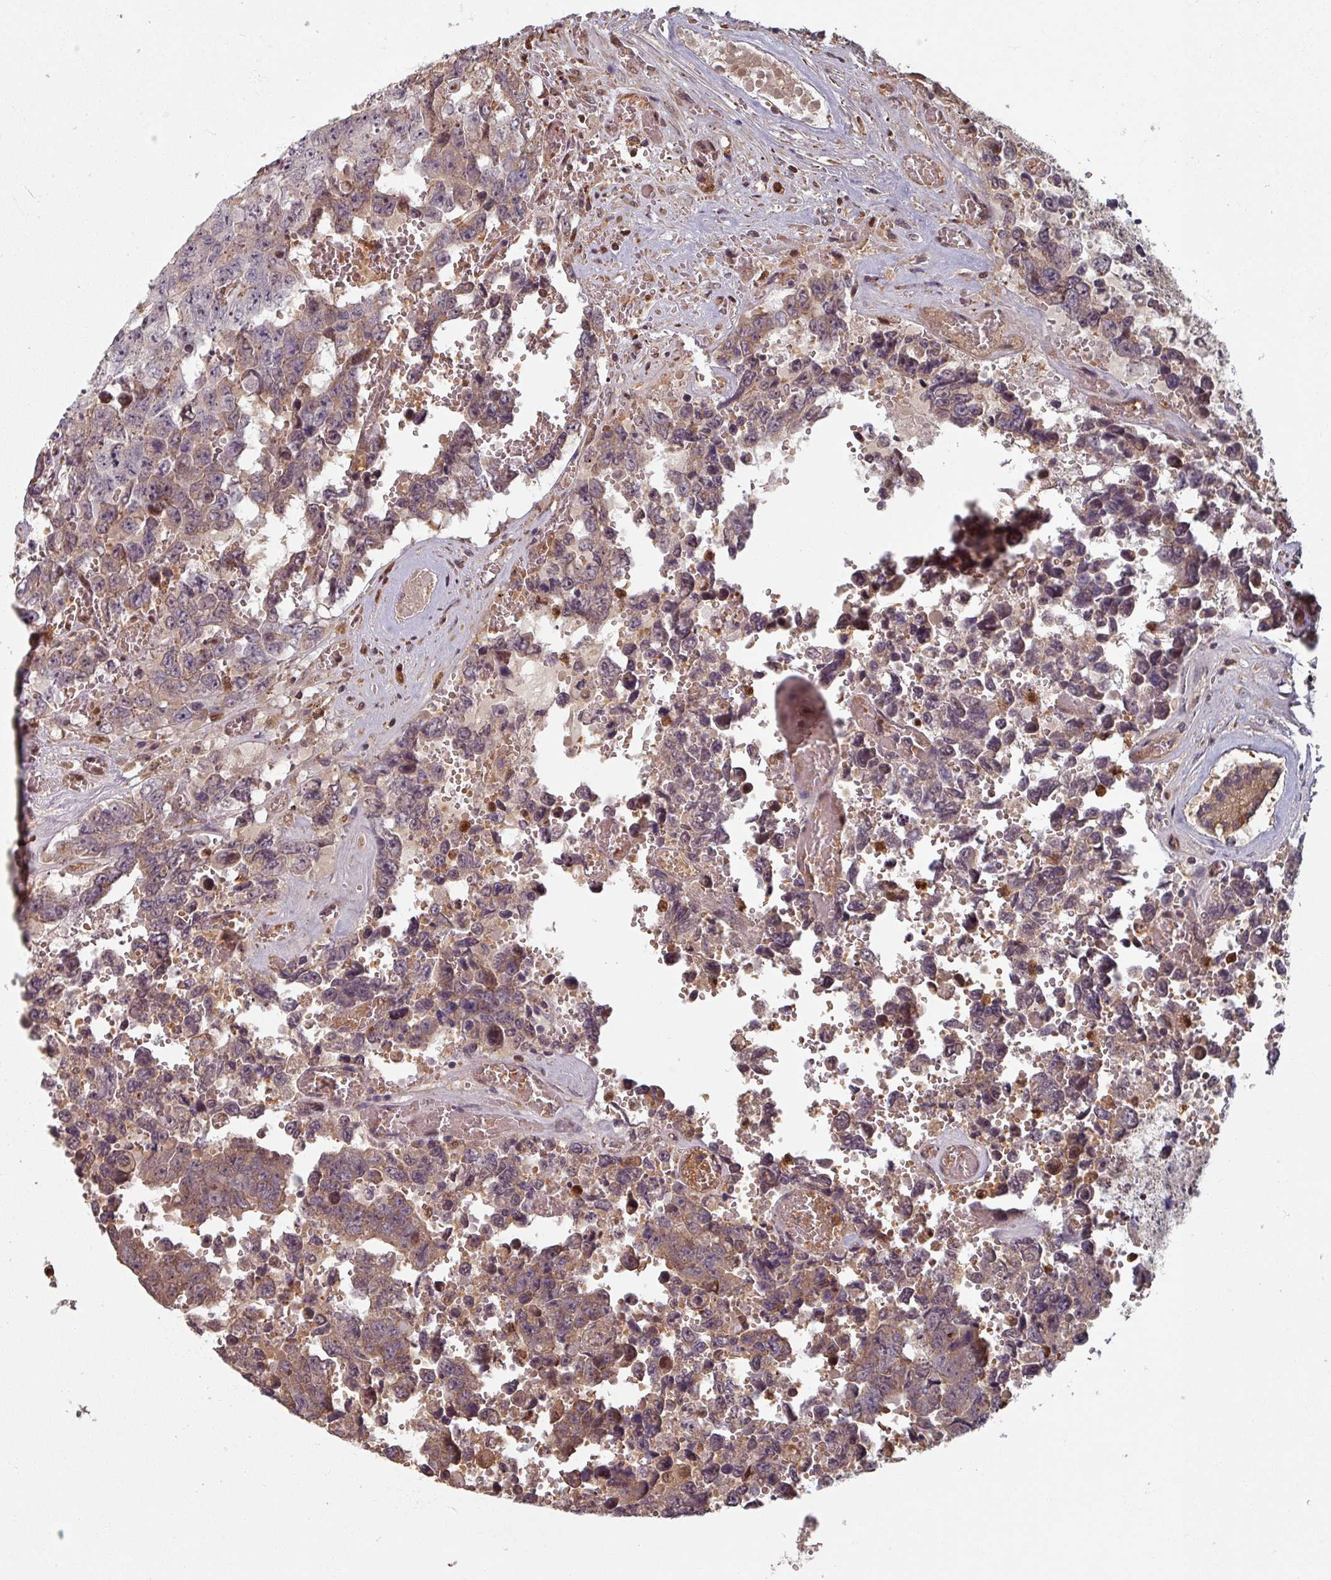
{"staining": {"intensity": "weak", "quantity": "<25%", "location": "cytoplasmic/membranous"}, "tissue": "testis cancer", "cell_type": "Tumor cells", "image_type": "cancer", "snomed": [{"axis": "morphology", "description": "Normal tissue, NOS"}, {"axis": "morphology", "description": "Carcinoma, Embryonal, NOS"}, {"axis": "topography", "description": "Testis"}, {"axis": "topography", "description": "Epididymis"}], "caption": "Testis cancer was stained to show a protein in brown. There is no significant staining in tumor cells.", "gene": "EID1", "patient": {"sex": "male", "age": 25}}